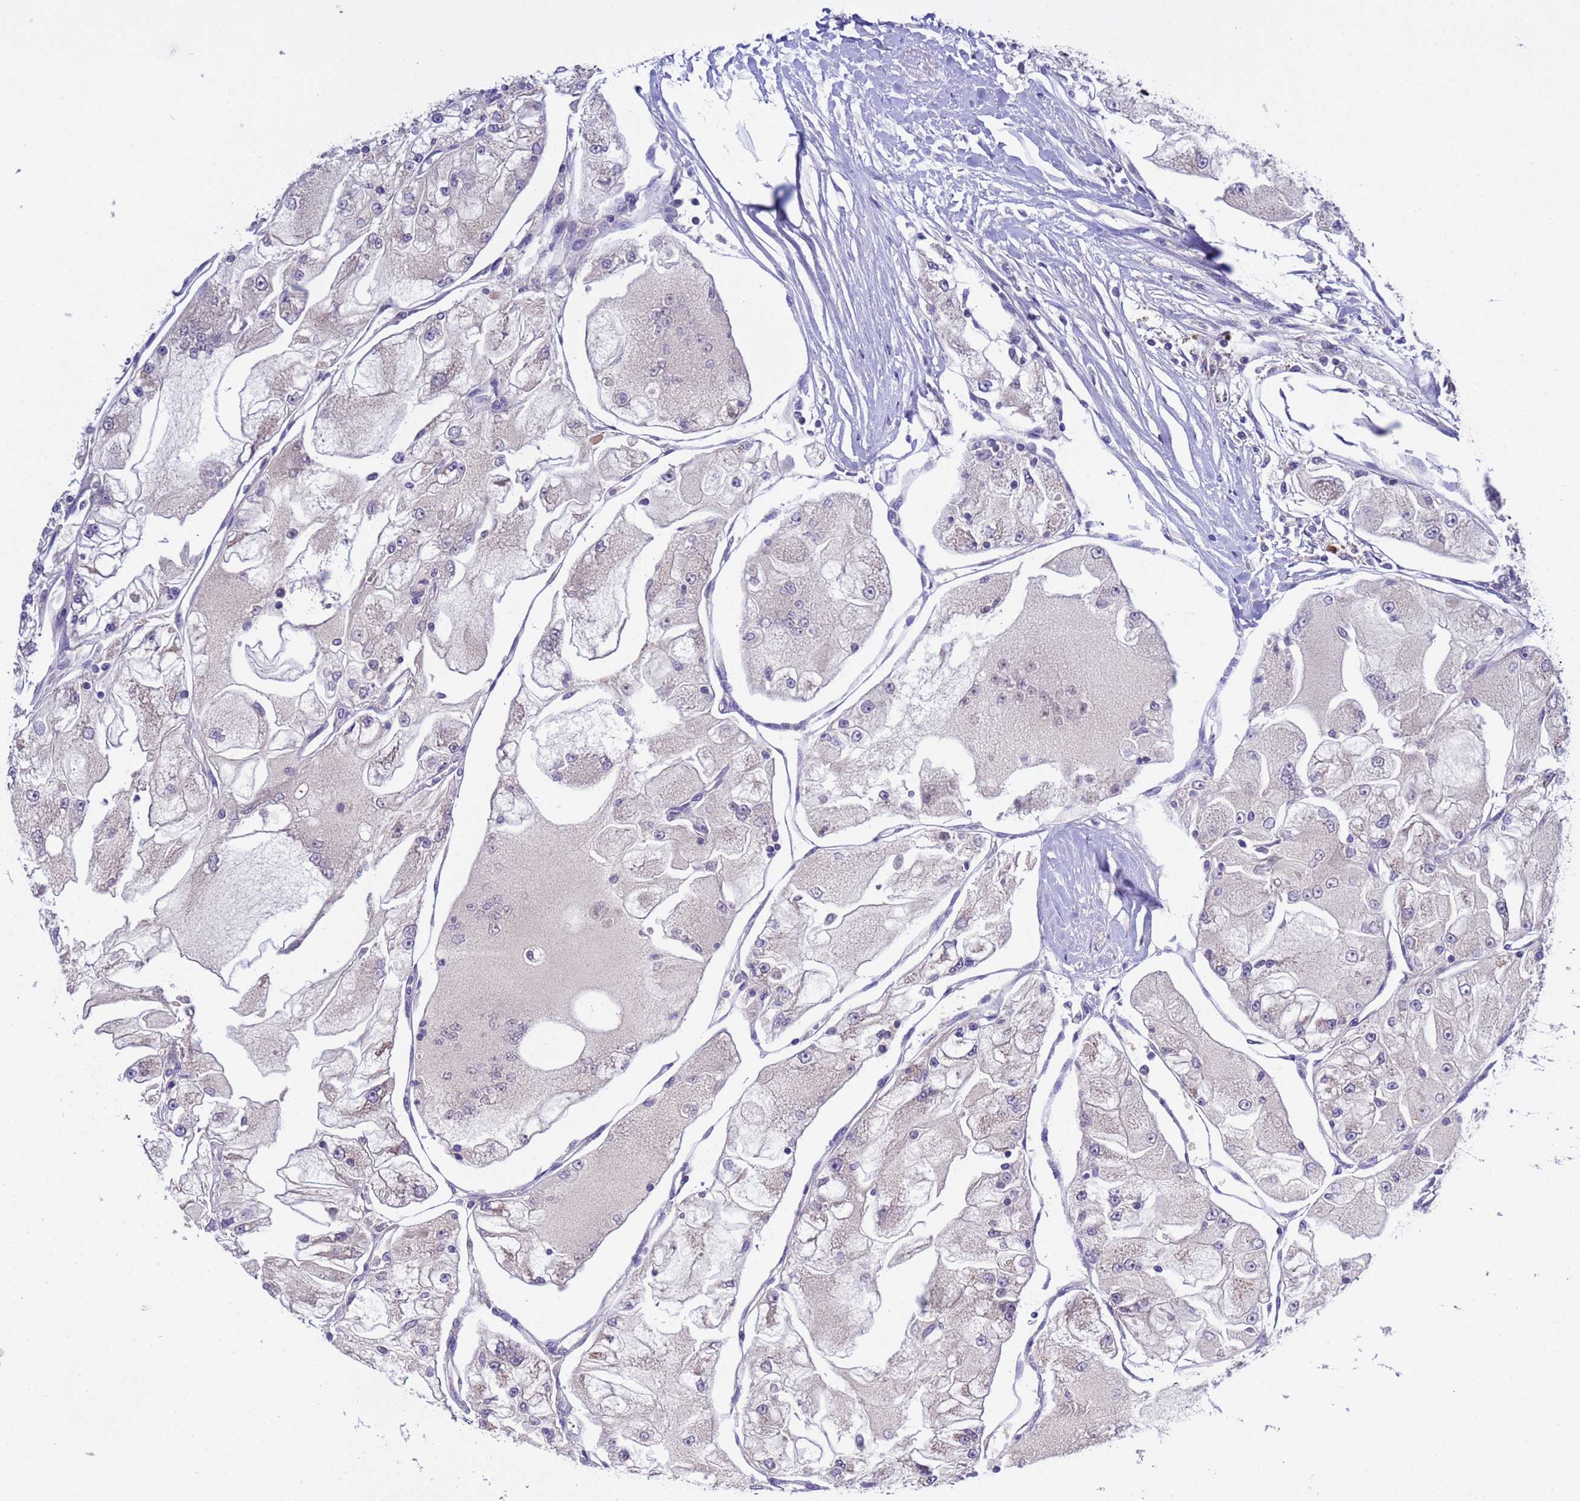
{"staining": {"intensity": "negative", "quantity": "none", "location": "none"}, "tissue": "renal cancer", "cell_type": "Tumor cells", "image_type": "cancer", "snomed": [{"axis": "morphology", "description": "Adenocarcinoma, NOS"}, {"axis": "topography", "description": "Kidney"}], "caption": "The immunohistochemistry histopathology image has no significant staining in tumor cells of renal adenocarcinoma tissue.", "gene": "PARP16", "patient": {"sex": "female", "age": 72}}